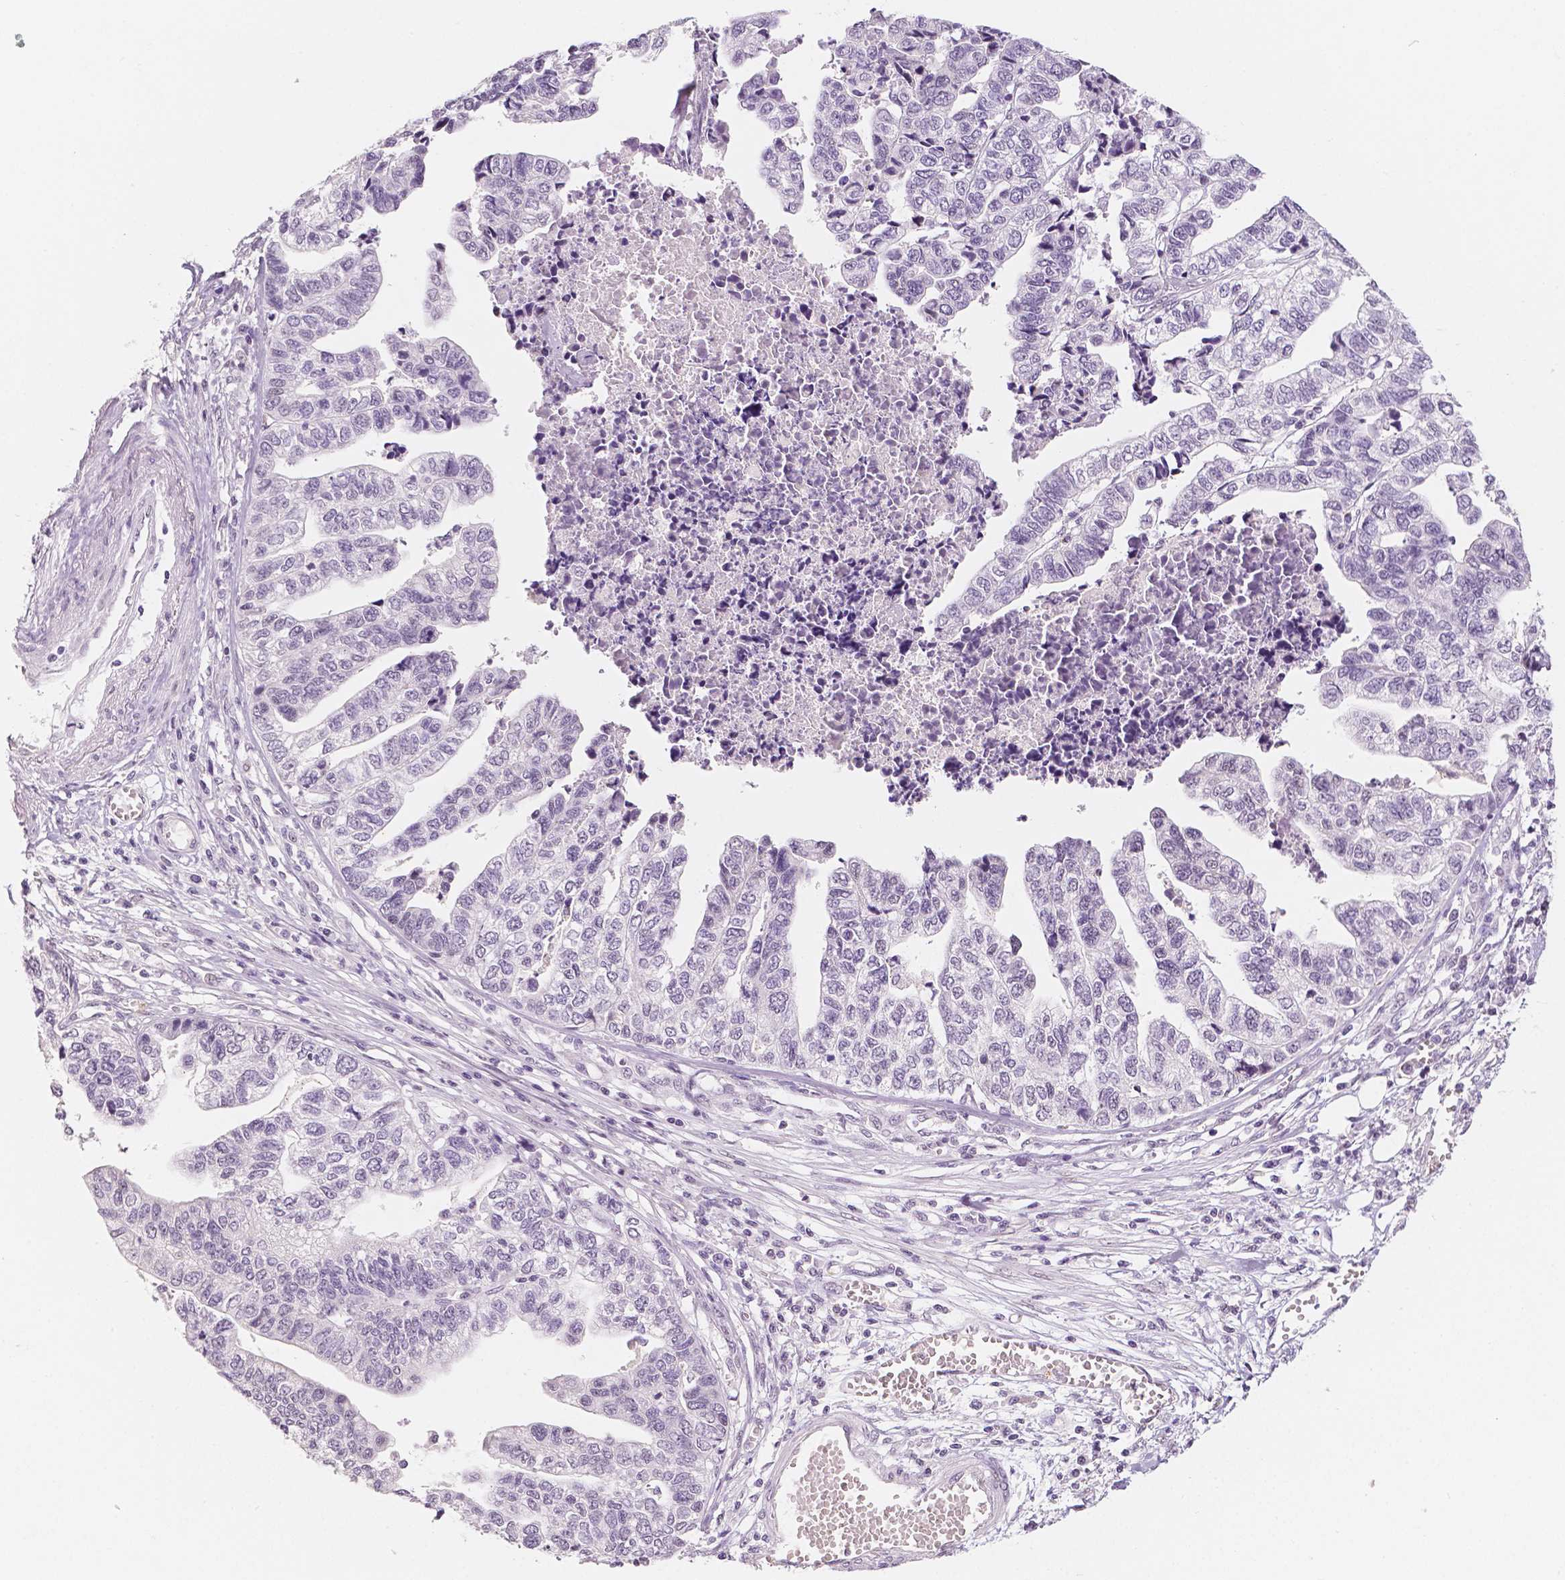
{"staining": {"intensity": "negative", "quantity": "none", "location": "none"}, "tissue": "stomach cancer", "cell_type": "Tumor cells", "image_type": "cancer", "snomed": [{"axis": "morphology", "description": "Adenocarcinoma, NOS"}, {"axis": "topography", "description": "Stomach, upper"}], "caption": "Tumor cells are negative for protein expression in human stomach cancer. Brightfield microscopy of IHC stained with DAB (3,3'-diaminobenzidine) (brown) and hematoxylin (blue), captured at high magnification.", "gene": "KDM5B", "patient": {"sex": "female", "age": 67}}